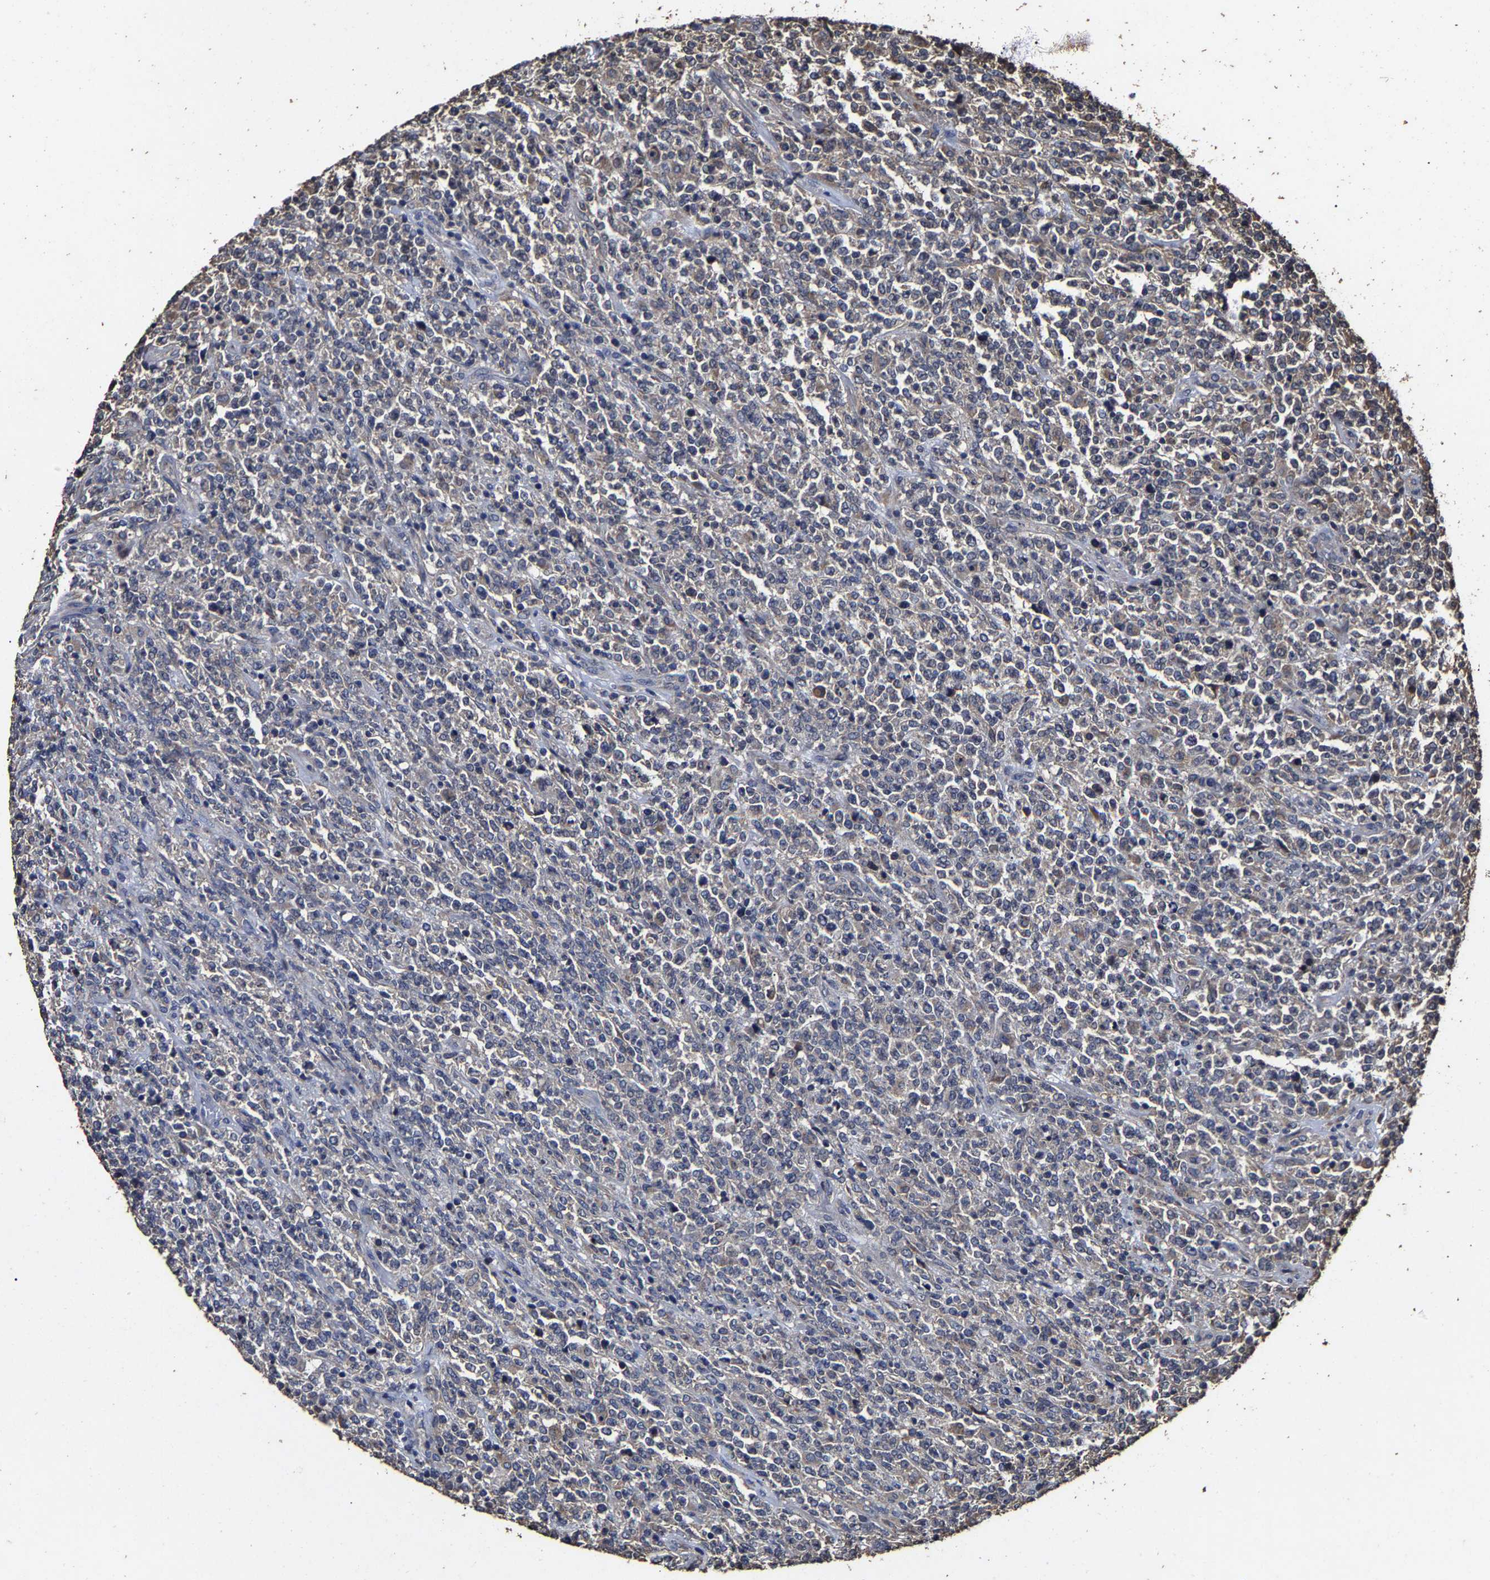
{"staining": {"intensity": "negative", "quantity": "none", "location": "none"}, "tissue": "lymphoma", "cell_type": "Tumor cells", "image_type": "cancer", "snomed": [{"axis": "morphology", "description": "Malignant lymphoma, non-Hodgkin's type, High grade"}, {"axis": "topography", "description": "Soft tissue"}], "caption": "This histopathology image is of lymphoma stained with immunohistochemistry (IHC) to label a protein in brown with the nuclei are counter-stained blue. There is no staining in tumor cells. (Stains: DAB (3,3'-diaminobenzidine) immunohistochemistry with hematoxylin counter stain, Microscopy: brightfield microscopy at high magnification).", "gene": "PPM1K", "patient": {"sex": "male", "age": 18}}